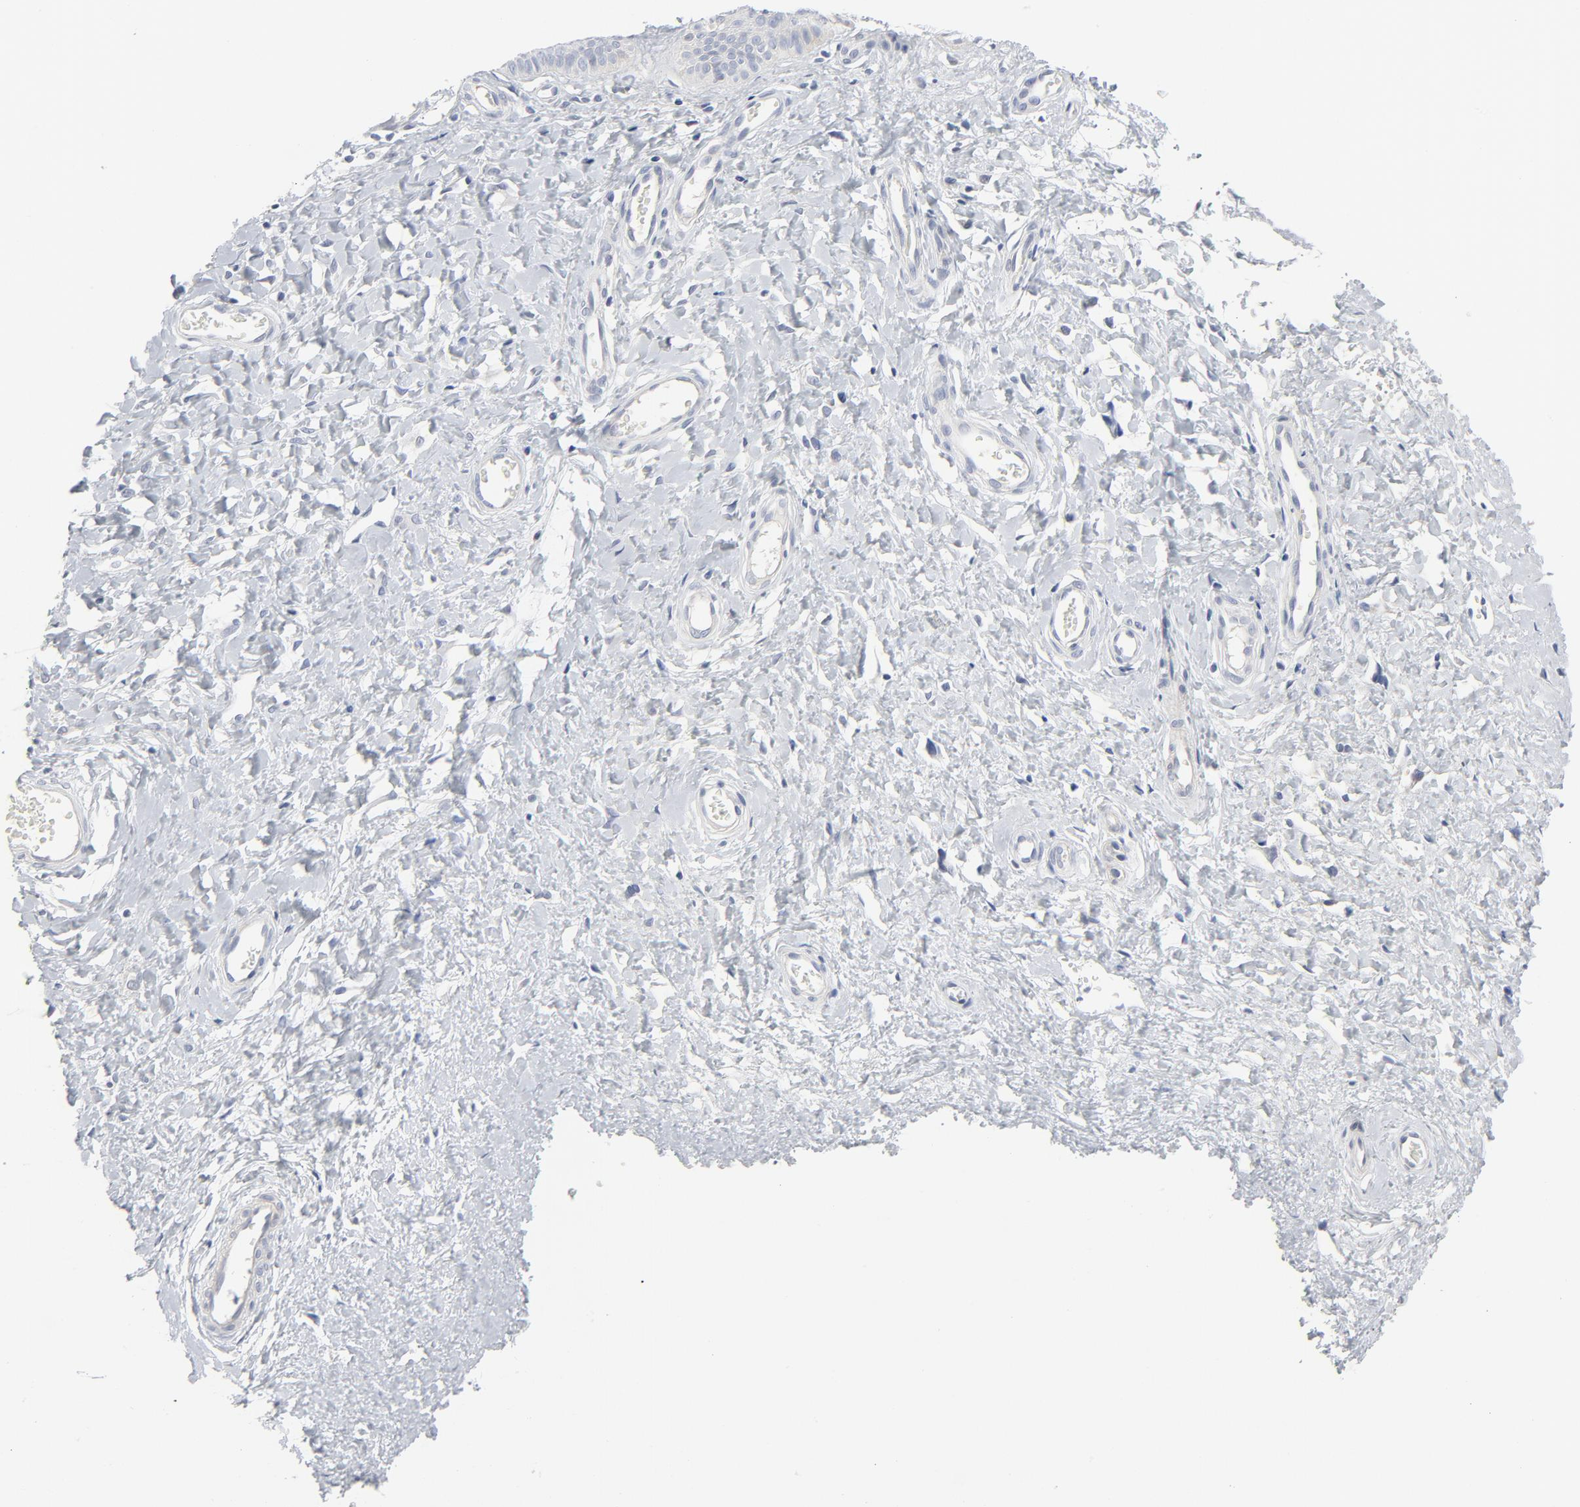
{"staining": {"intensity": "weak", "quantity": ">75%", "location": "cytoplasmic/membranous"}, "tissue": "cervix", "cell_type": "Glandular cells", "image_type": "normal", "snomed": [{"axis": "morphology", "description": "Normal tissue, NOS"}, {"axis": "topography", "description": "Cervix"}], "caption": "Cervix stained for a protein (brown) reveals weak cytoplasmic/membranous positive positivity in approximately >75% of glandular cells.", "gene": "BAD", "patient": {"sex": "female", "age": 55}}